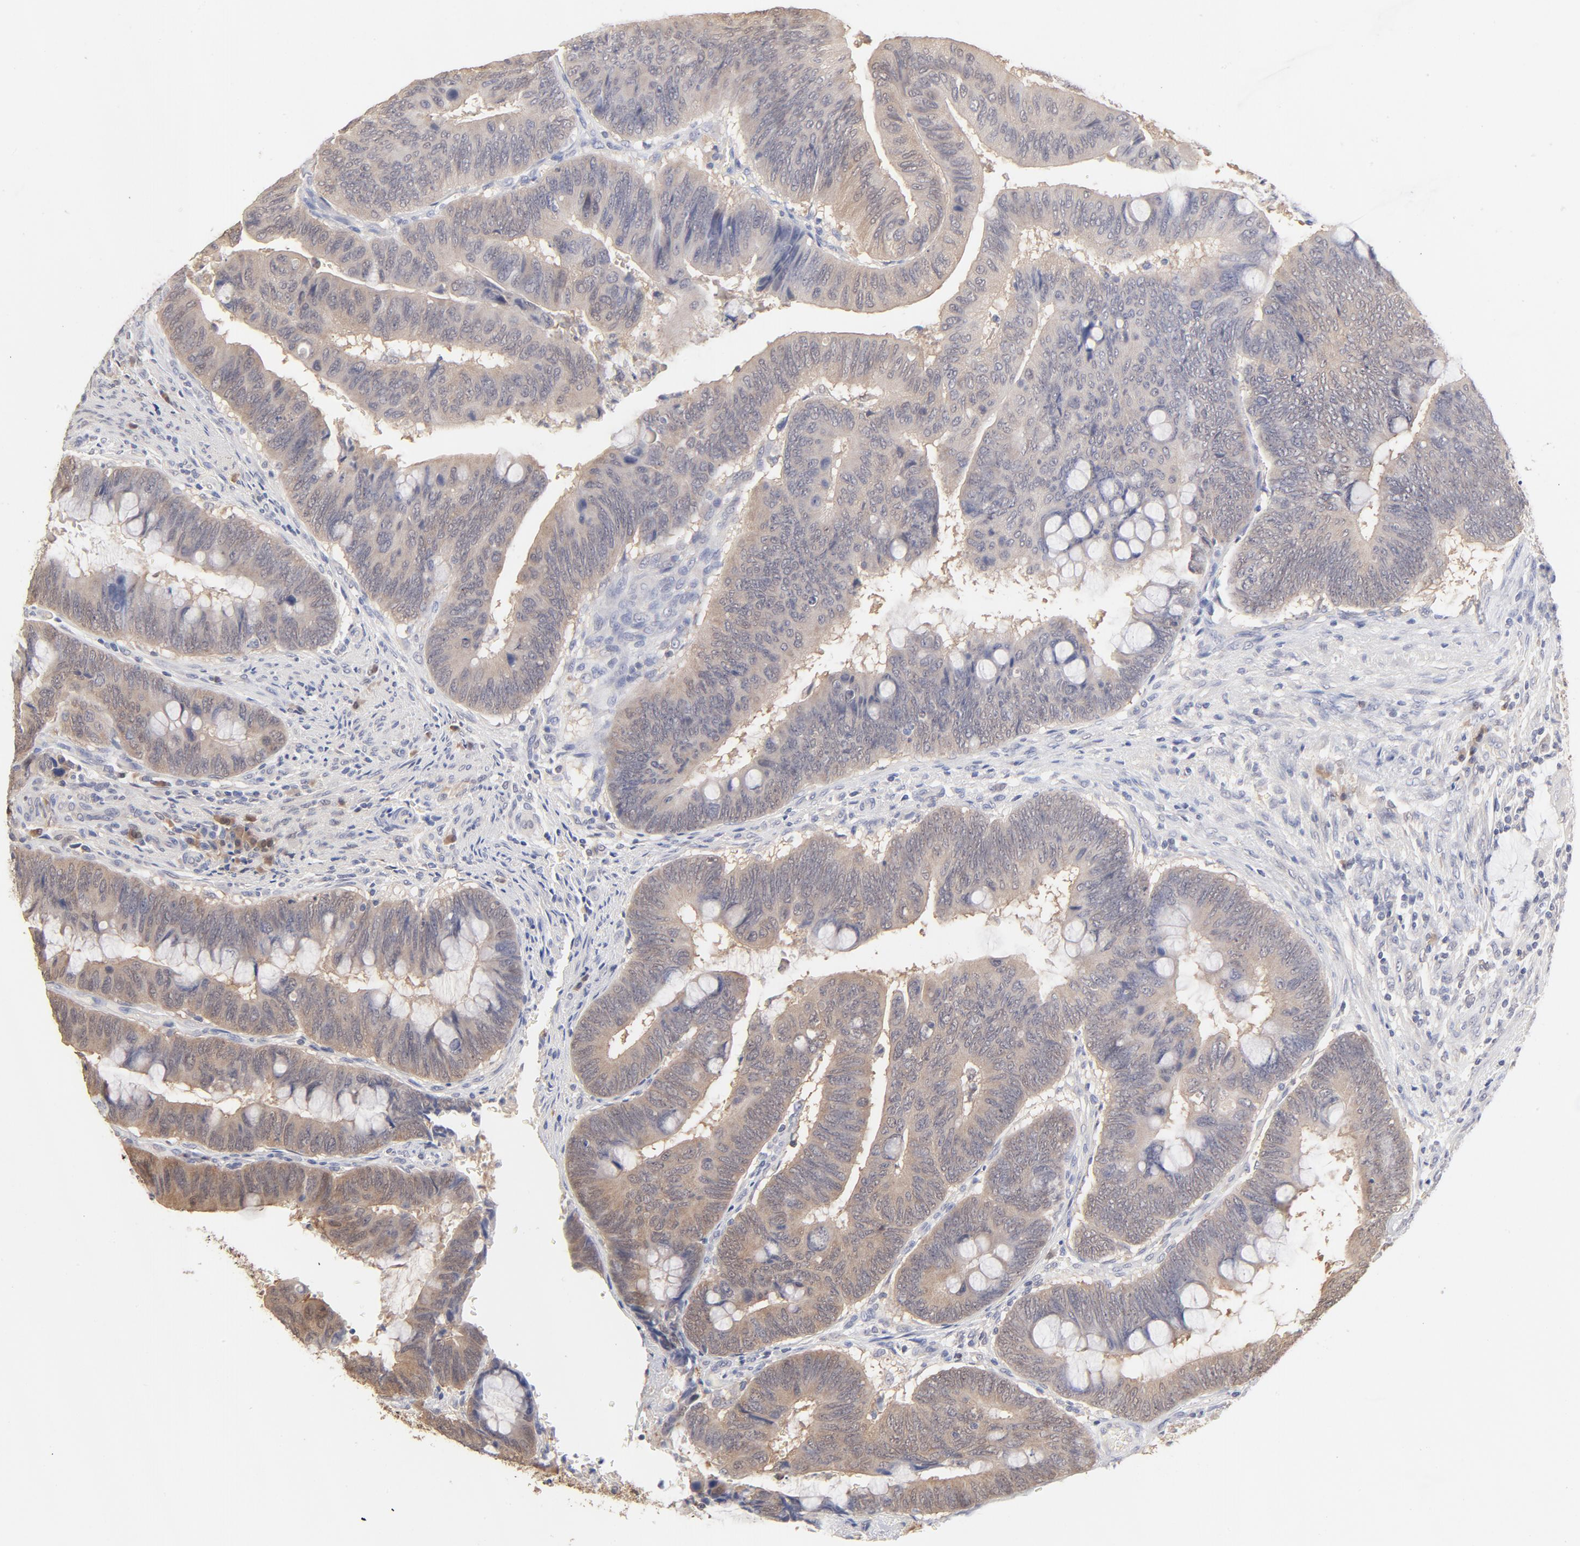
{"staining": {"intensity": "moderate", "quantity": "25%-75%", "location": "cytoplasmic/membranous"}, "tissue": "colorectal cancer", "cell_type": "Tumor cells", "image_type": "cancer", "snomed": [{"axis": "morphology", "description": "Normal tissue, NOS"}, {"axis": "morphology", "description": "Adenocarcinoma, NOS"}, {"axis": "topography", "description": "Rectum"}], "caption": "The histopathology image demonstrates immunohistochemical staining of colorectal adenocarcinoma. There is moderate cytoplasmic/membranous positivity is present in about 25%-75% of tumor cells.", "gene": "MIF", "patient": {"sex": "male", "age": 92}}